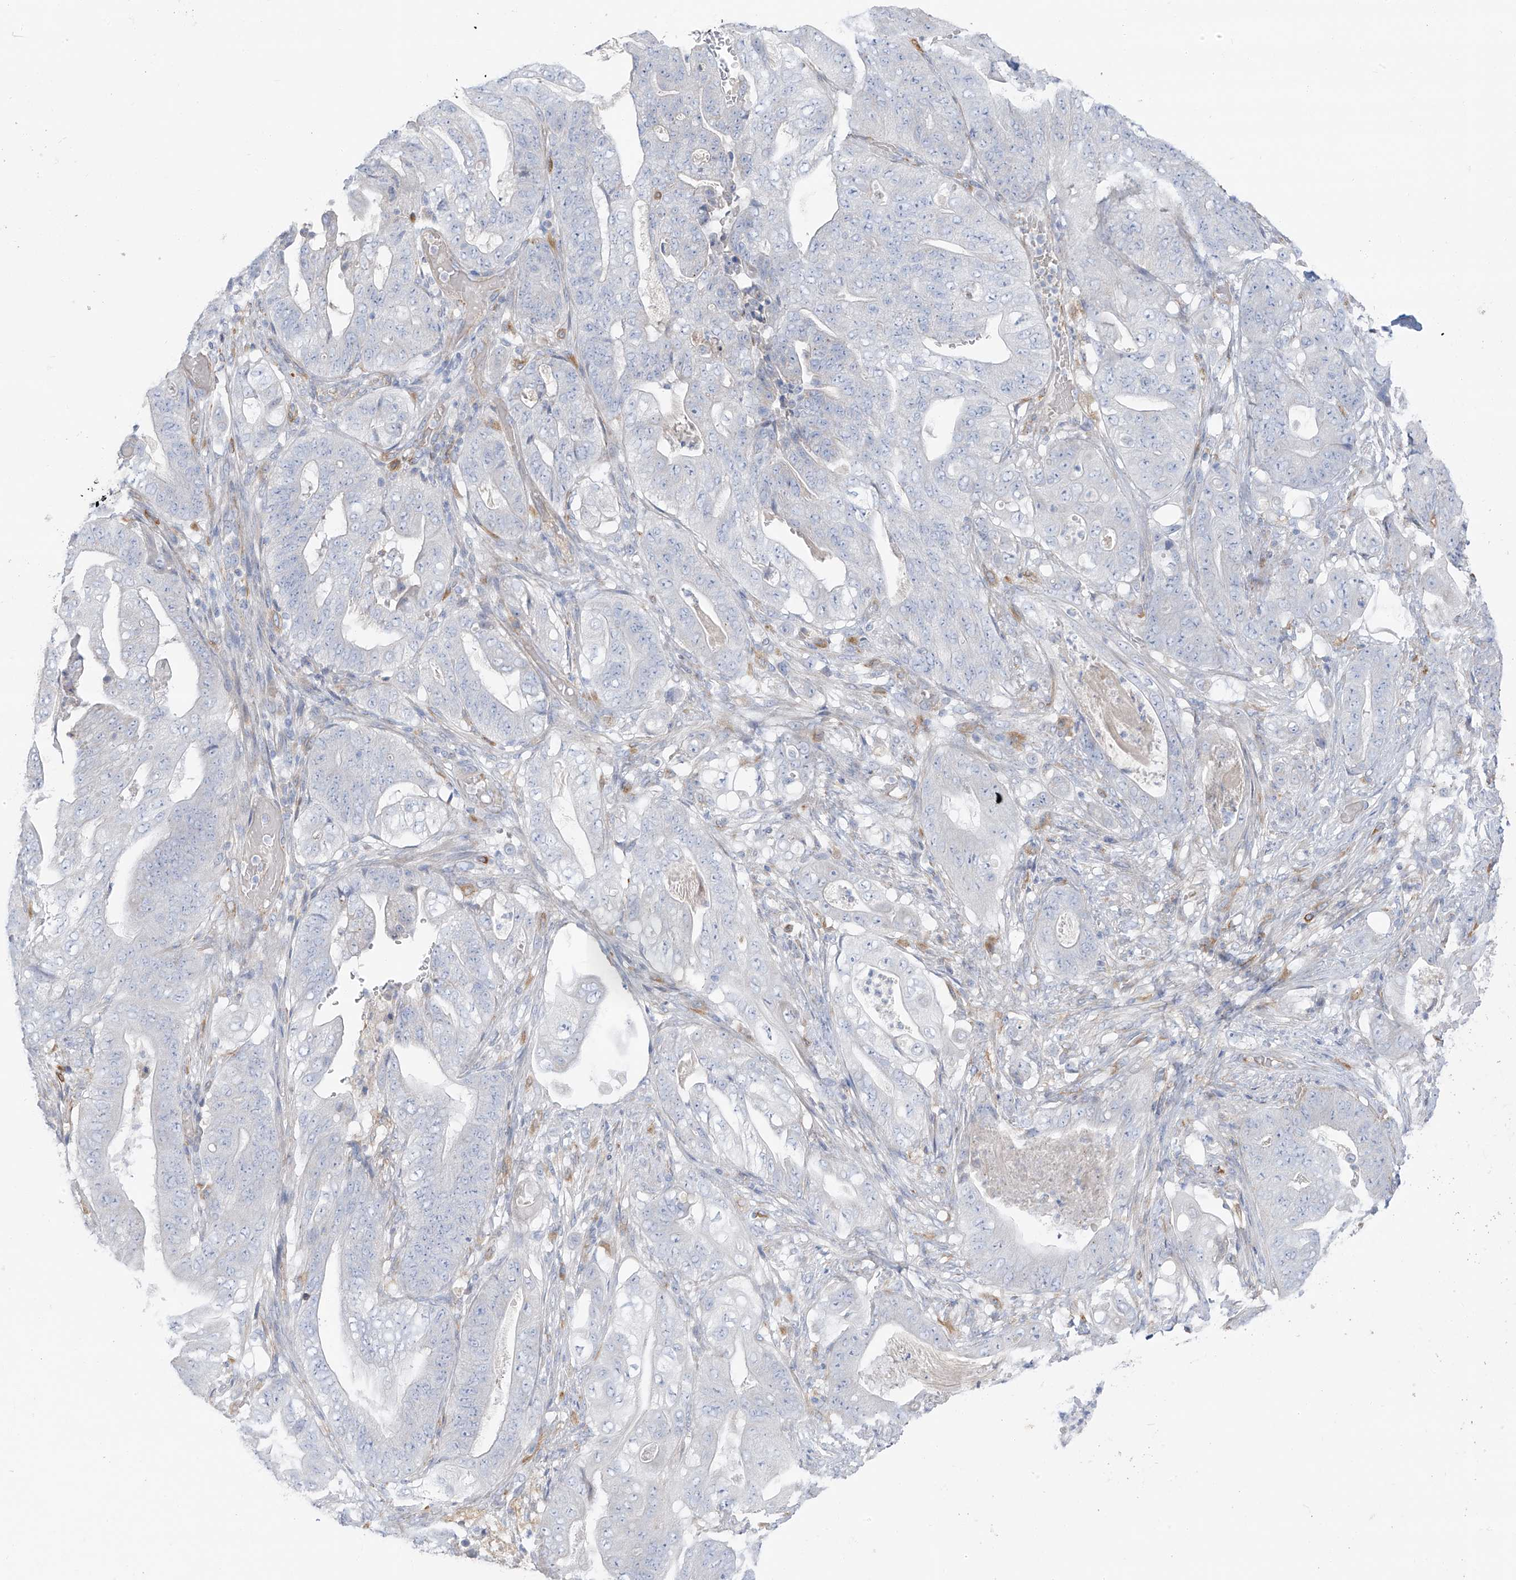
{"staining": {"intensity": "negative", "quantity": "none", "location": "none"}, "tissue": "stomach cancer", "cell_type": "Tumor cells", "image_type": "cancer", "snomed": [{"axis": "morphology", "description": "Adenocarcinoma, NOS"}, {"axis": "topography", "description": "Stomach"}], "caption": "The micrograph shows no significant positivity in tumor cells of stomach cancer (adenocarcinoma). Brightfield microscopy of IHC stained with DAB (3,3'-diaminobenzidine) (brown) and hematoxylin (blue), captured at high magnification.", "gene": "TAL2", "patient": {"sex": "female", "age": 73}}